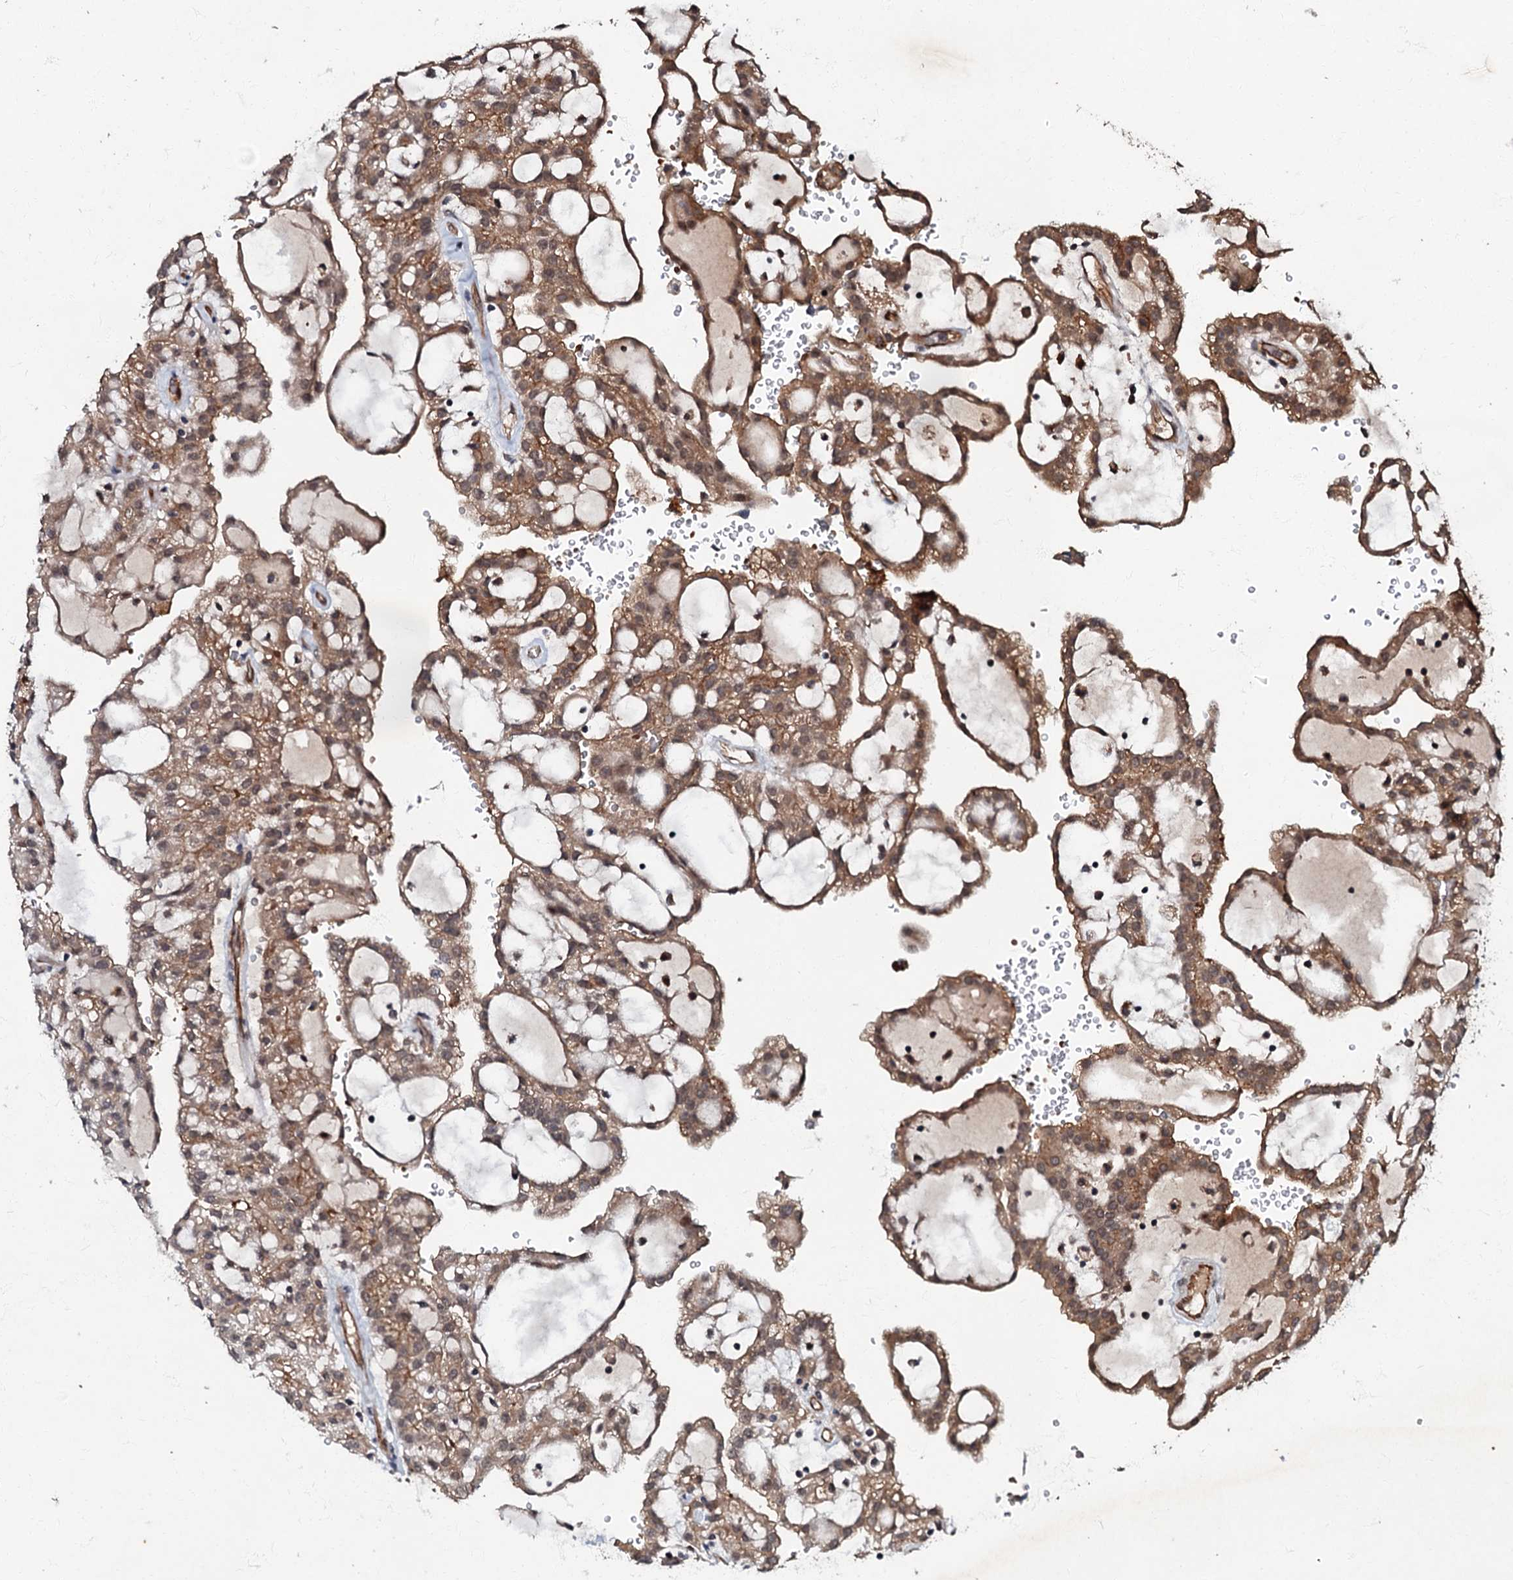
{"staining": {"intensity": "moderate", "quantity": ">75%", "location": "cytoplasmic/membranous"}, "tissue": "renal cancer", "cell_type": "Tumor cells", "image_type": "cancer", "snomed": [{"axis": "morphology", "description": "Adenocarcinoma, NOS"}, {"axis": "topography", "description": "Kidney"}], "caption": "This histopathology image reveals IHC staining of human renal cancer, with medium moderate cytoplasmic/membranous staining in about >75% of tumor cells.", "gene": "MANSC4", "patient": {"sex": "male", "age": 63}}